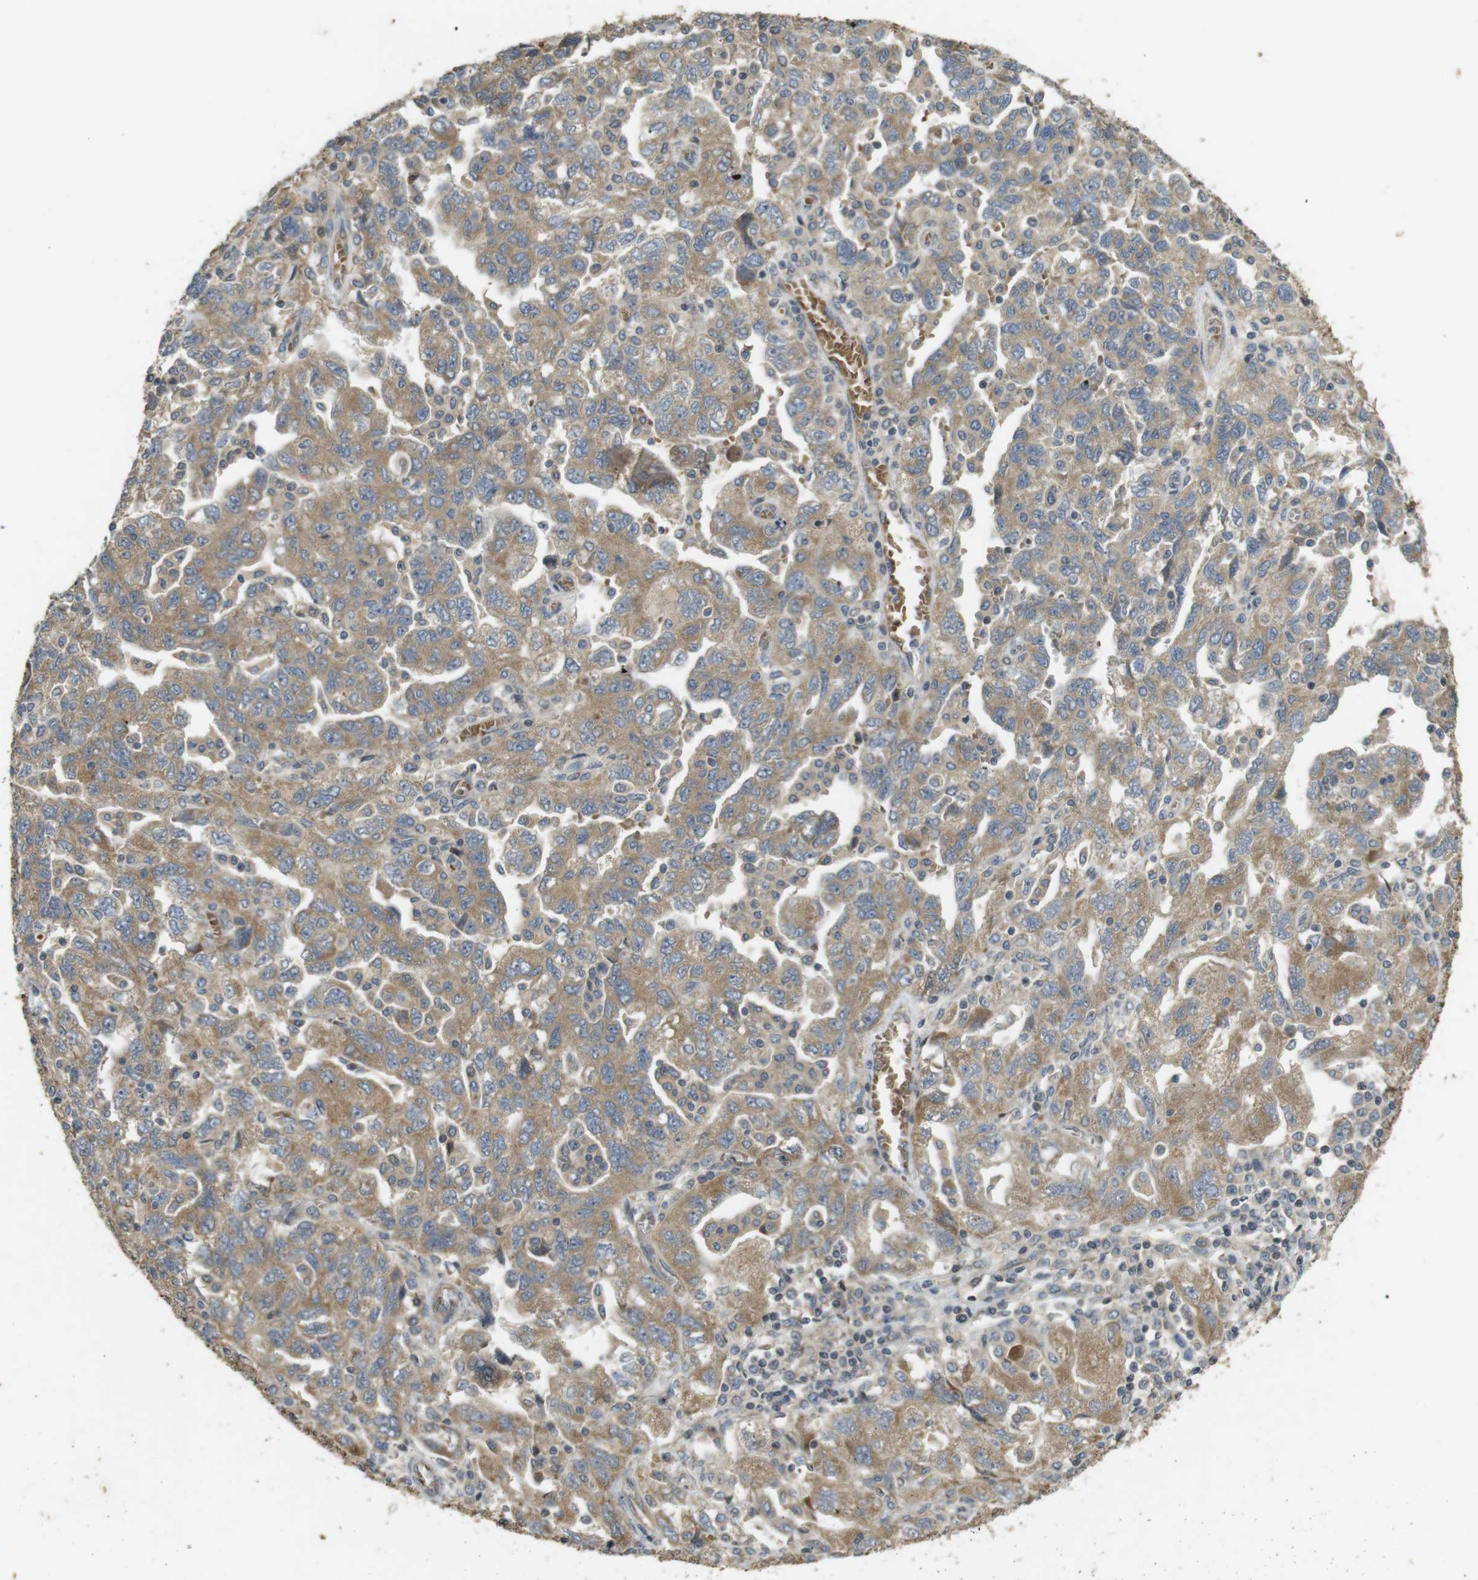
{"staining": {"intensity": "moderate", "quantity": ">75%", "location": "cytoplasmic/membranous"}, "tissue": "ovarian cancer", "cell_type": "Tumor cells", "image_type": "cancer", "snomed": [{"axis": "morphology", "description": "Carcinoma, NOS"}, {"axis": "morphology", "description": "Cystadenocarcinoma, serous, NOS"}, {"axis": "topography", "description": "Ovary"}], "caption": "Approximately >75% of tumor cells in human carcinoma (ovarian) exhibit moderate cytoplasmic/membranous protein positivity as visualized by brown immunohistochemical staining.", "gene": "CLTC", "patient": {"sex": "female", "age": 69}}